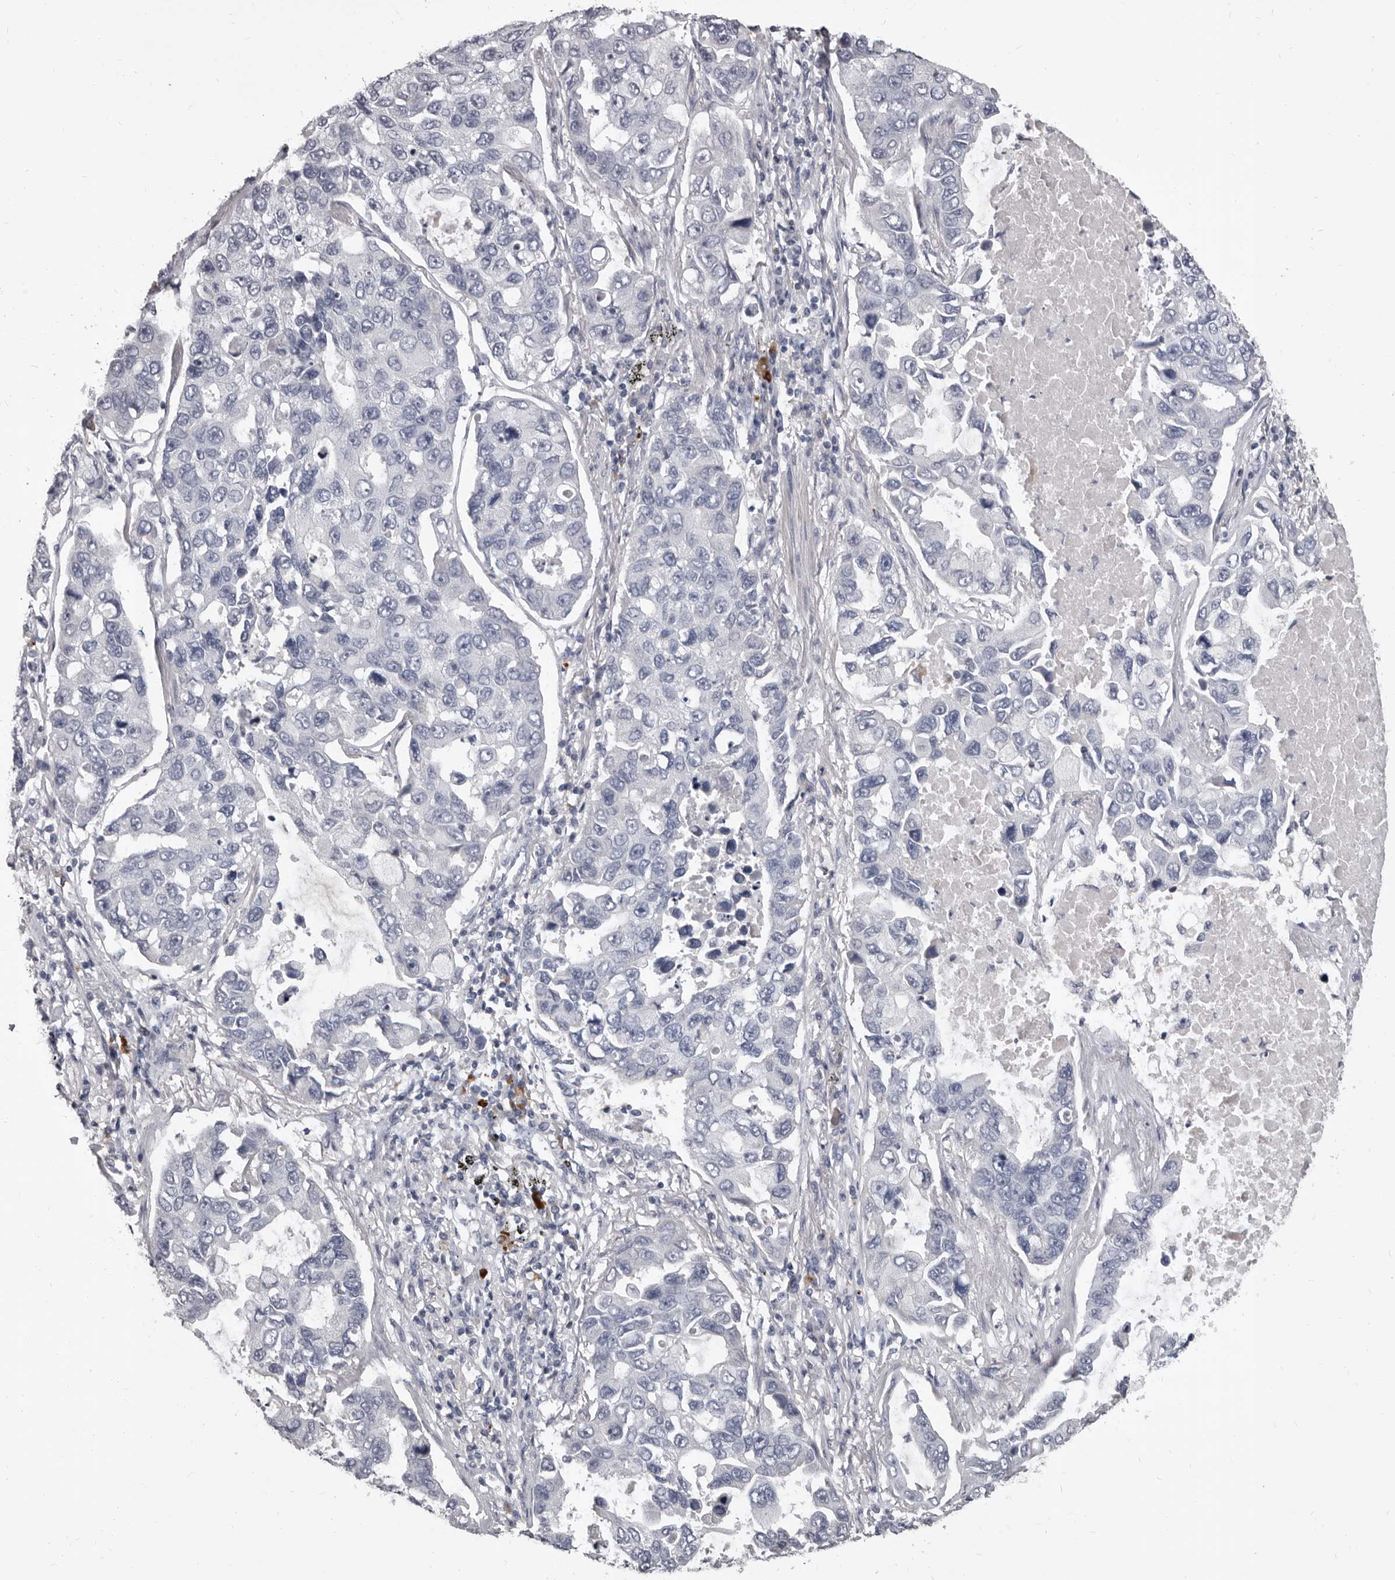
{"staining": {"intensity": "negative", "quantity": "none", "location": "none"}, "tissue": "lung cancer", "cell_type": "Tumor cells", "image_type": "cancer", "snomed": [{"axis": "morphology", "description": "Adenocarcinoma, NOS"}, {"axis": "topography", "description": "Lung"}], "caption": "An immunohistochemistry image of lung cancer is shown. There is no staining in tumor cells of lung cancer.", "gene": "GZMH", "patient": {"sex": "male", "age": 64}}